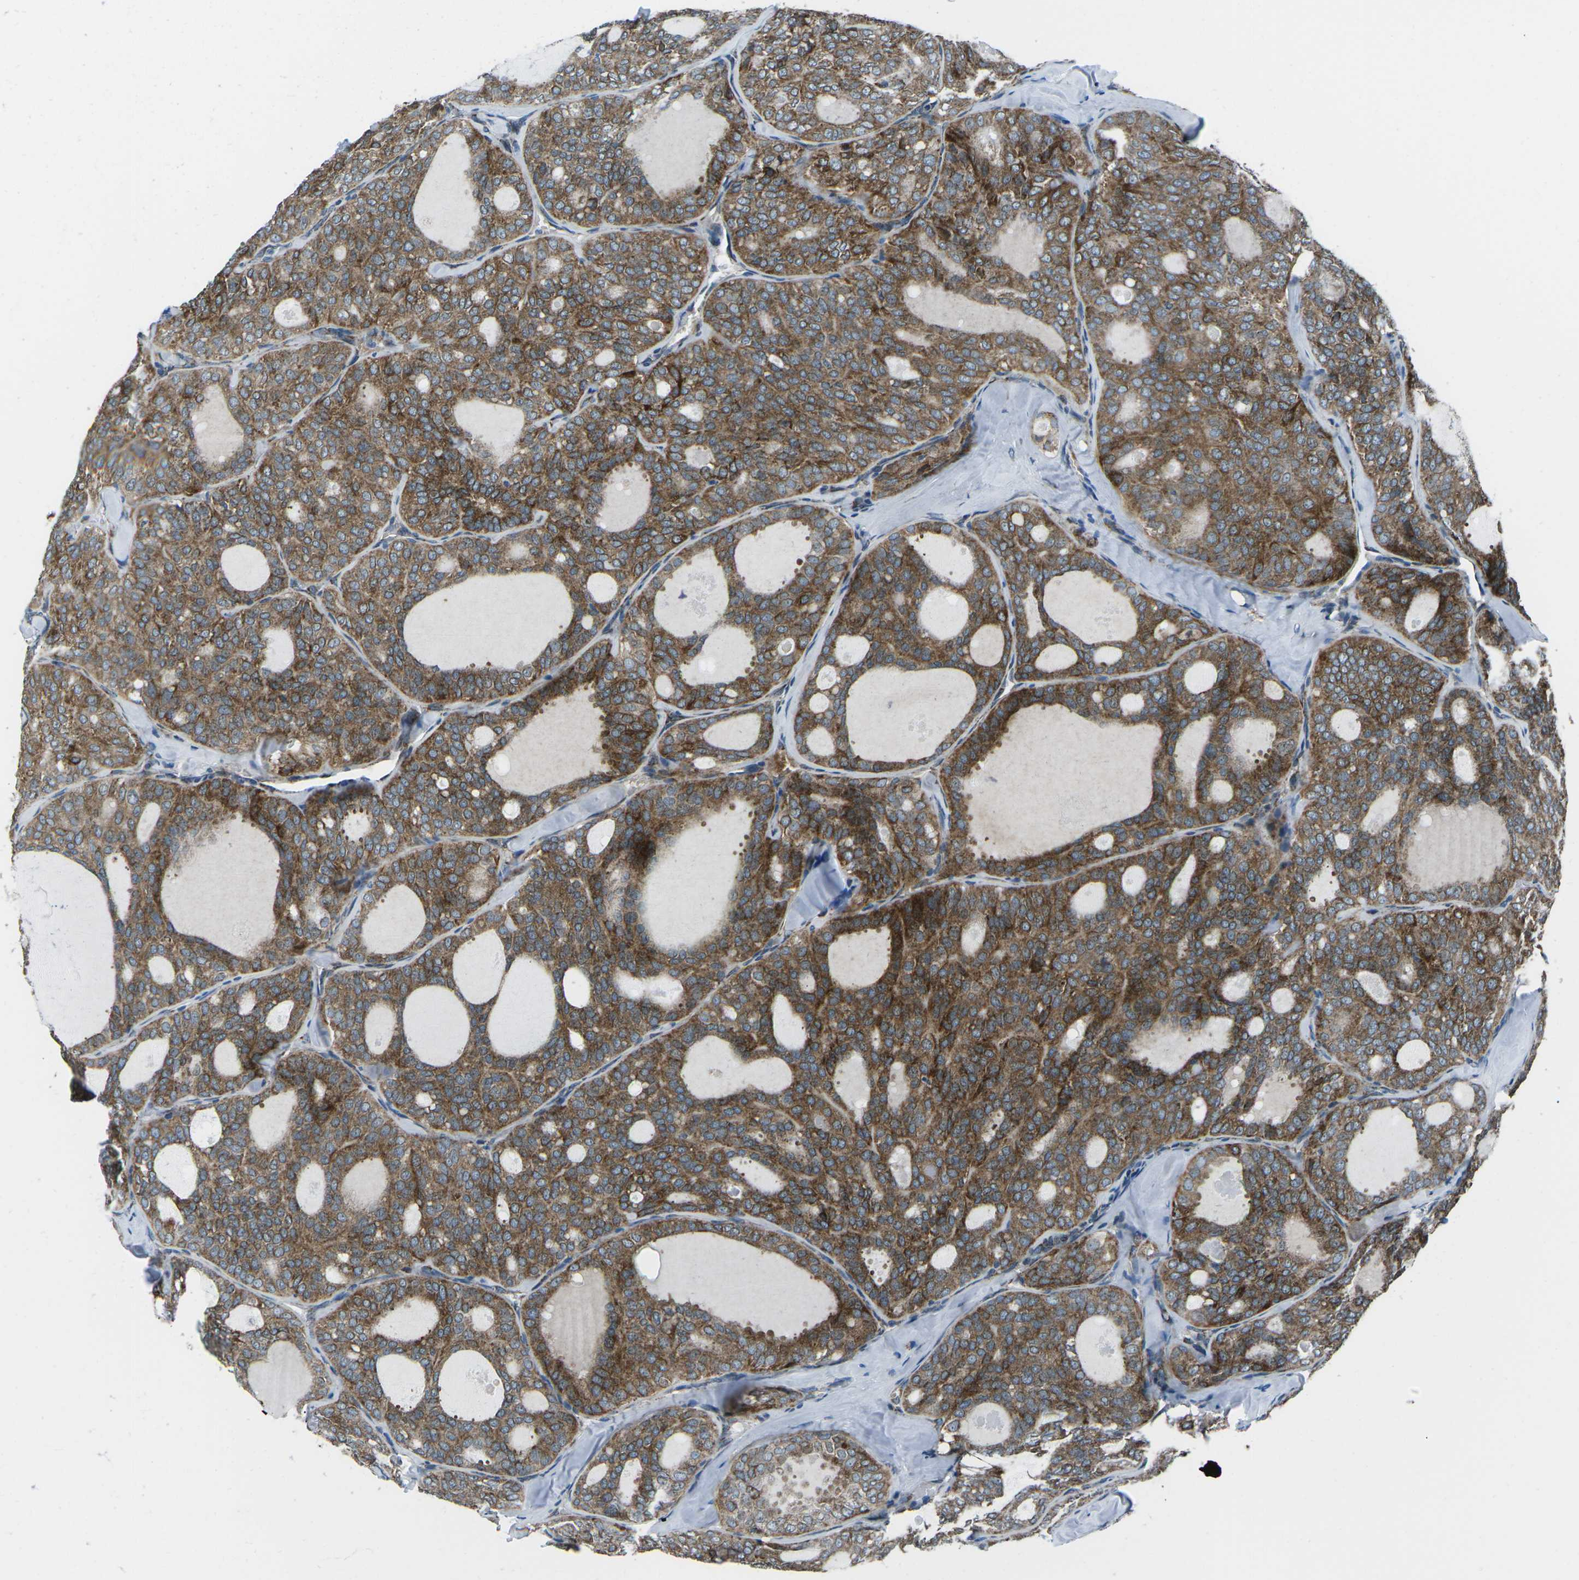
{"staining": {"intensity": "strong", "quantity": ">75%", "location": "cytoplasmic/membranous"}, "tissue": "thyroid cancer", "cell_type": "Tumor cells", "image_type": "cancer", "snomed": [{"axis": "morphology", "description": "Follicular adenoma carcinoma, NOS"}, {"axis": "topography", "description": "Thyroid gland"}], "caption": "A brown stain shows strong cytoplasmic/membranous expression of a protein in human thyroid cancer (follicular adenoma carcinoma) tumor cells.", "gene": "RFESD", "patient": {"sex": "male", "age": 75}}